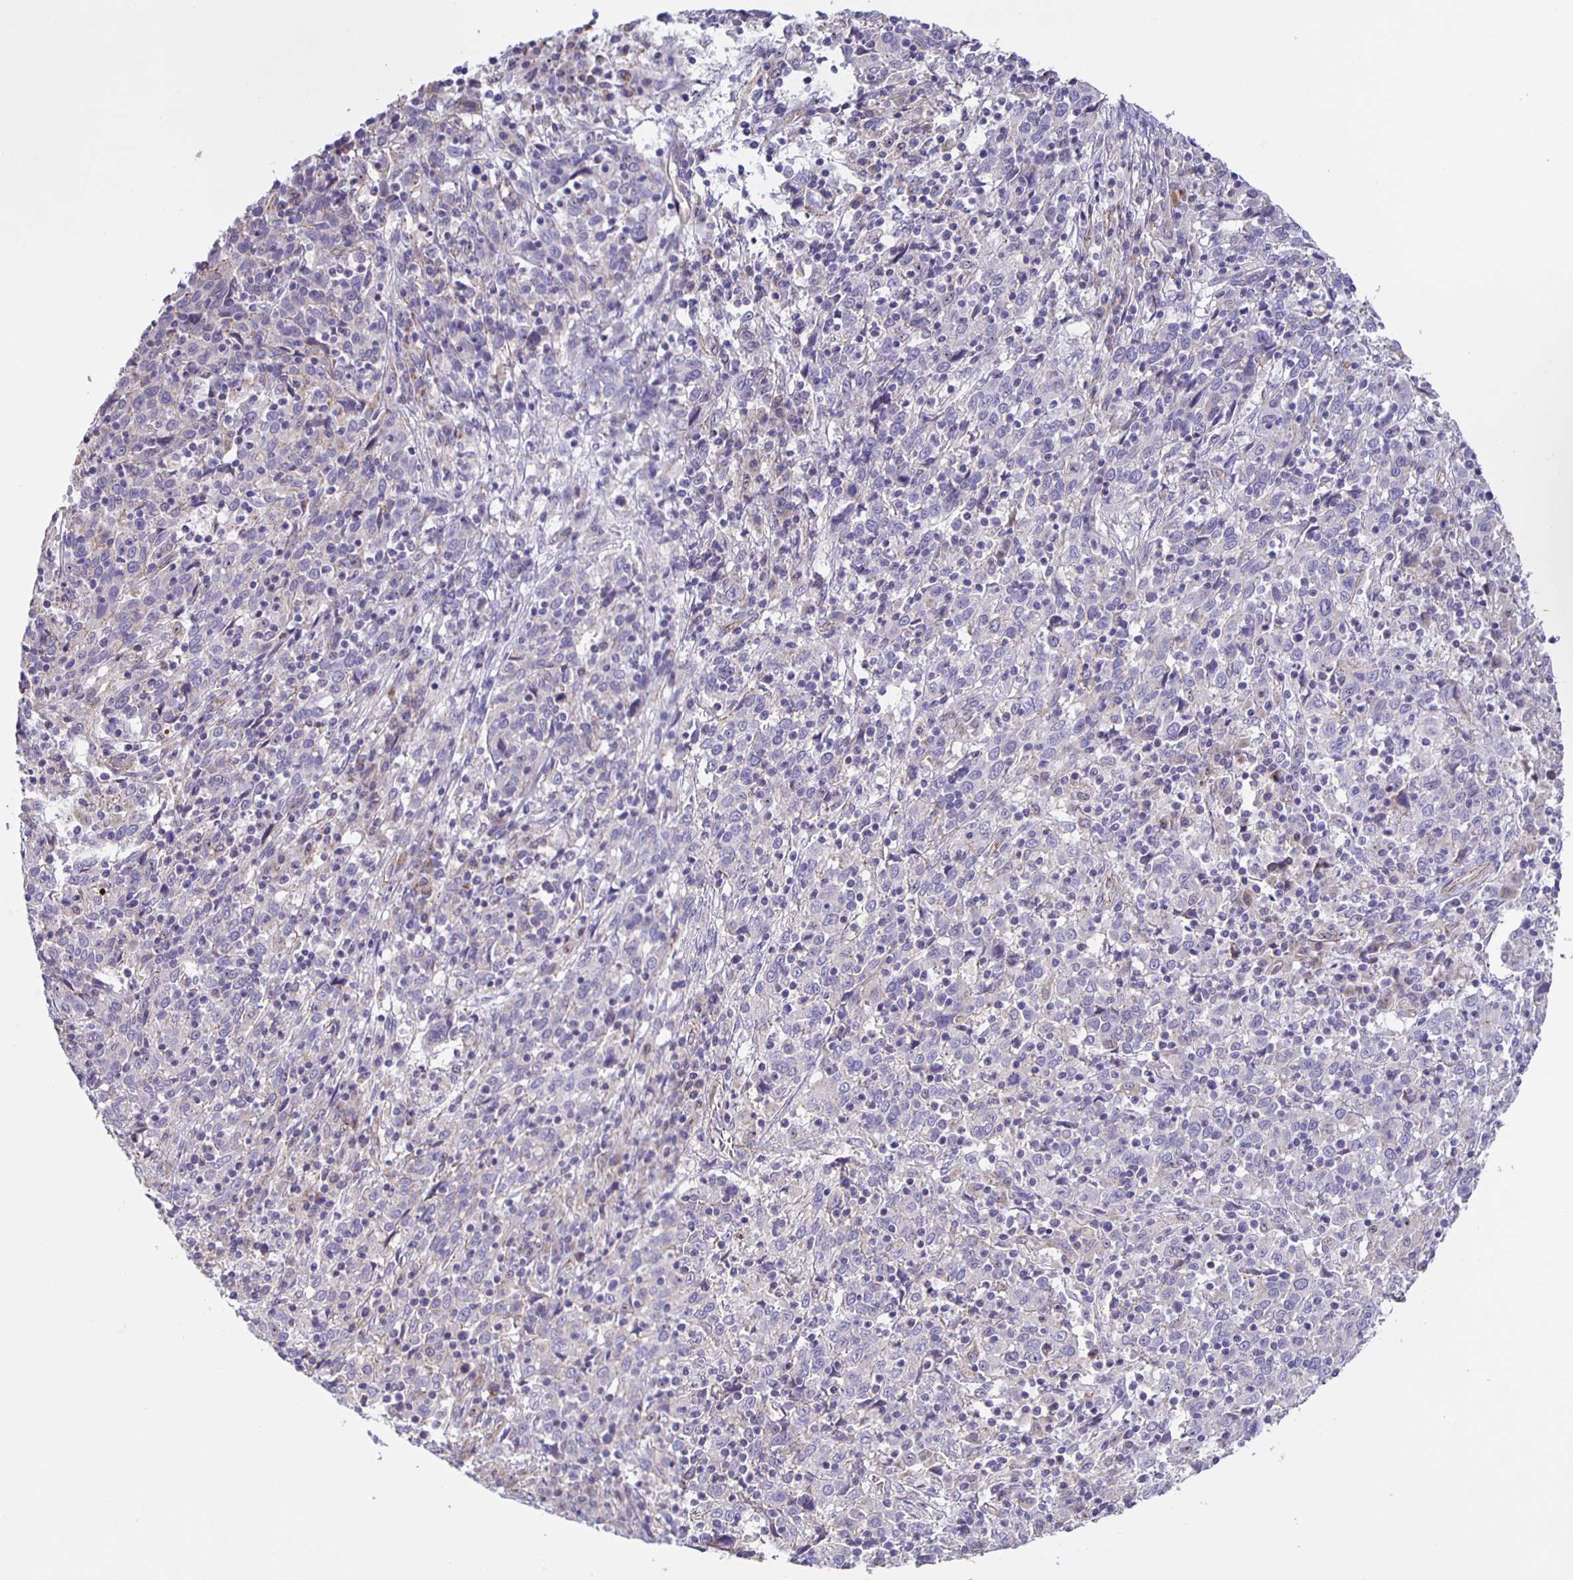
{"staining": {"intensity": "negative", "quantity": "none", "location": "none"}, "tissue": "cervical cancer", "cell_type": "Tumor cells", "image_type": "cancer", "snomed": [{"axis": "morphology", "description": "Squamous cell carcinoma, NOS"}, {"axis": "topography", "description": "Cervix"}], "caption": "Immunohistochemistry (IHC) image of neoplastic tissue: cervical cancer (squamous cell carcinoma) stained with DAB displays no significant protein expression in tumor cells. (DAB IHC visualized using brightfield microscopy, high magnification).", "gene": "JMJD4", "patient": {"sex": "female", "age": 46}}